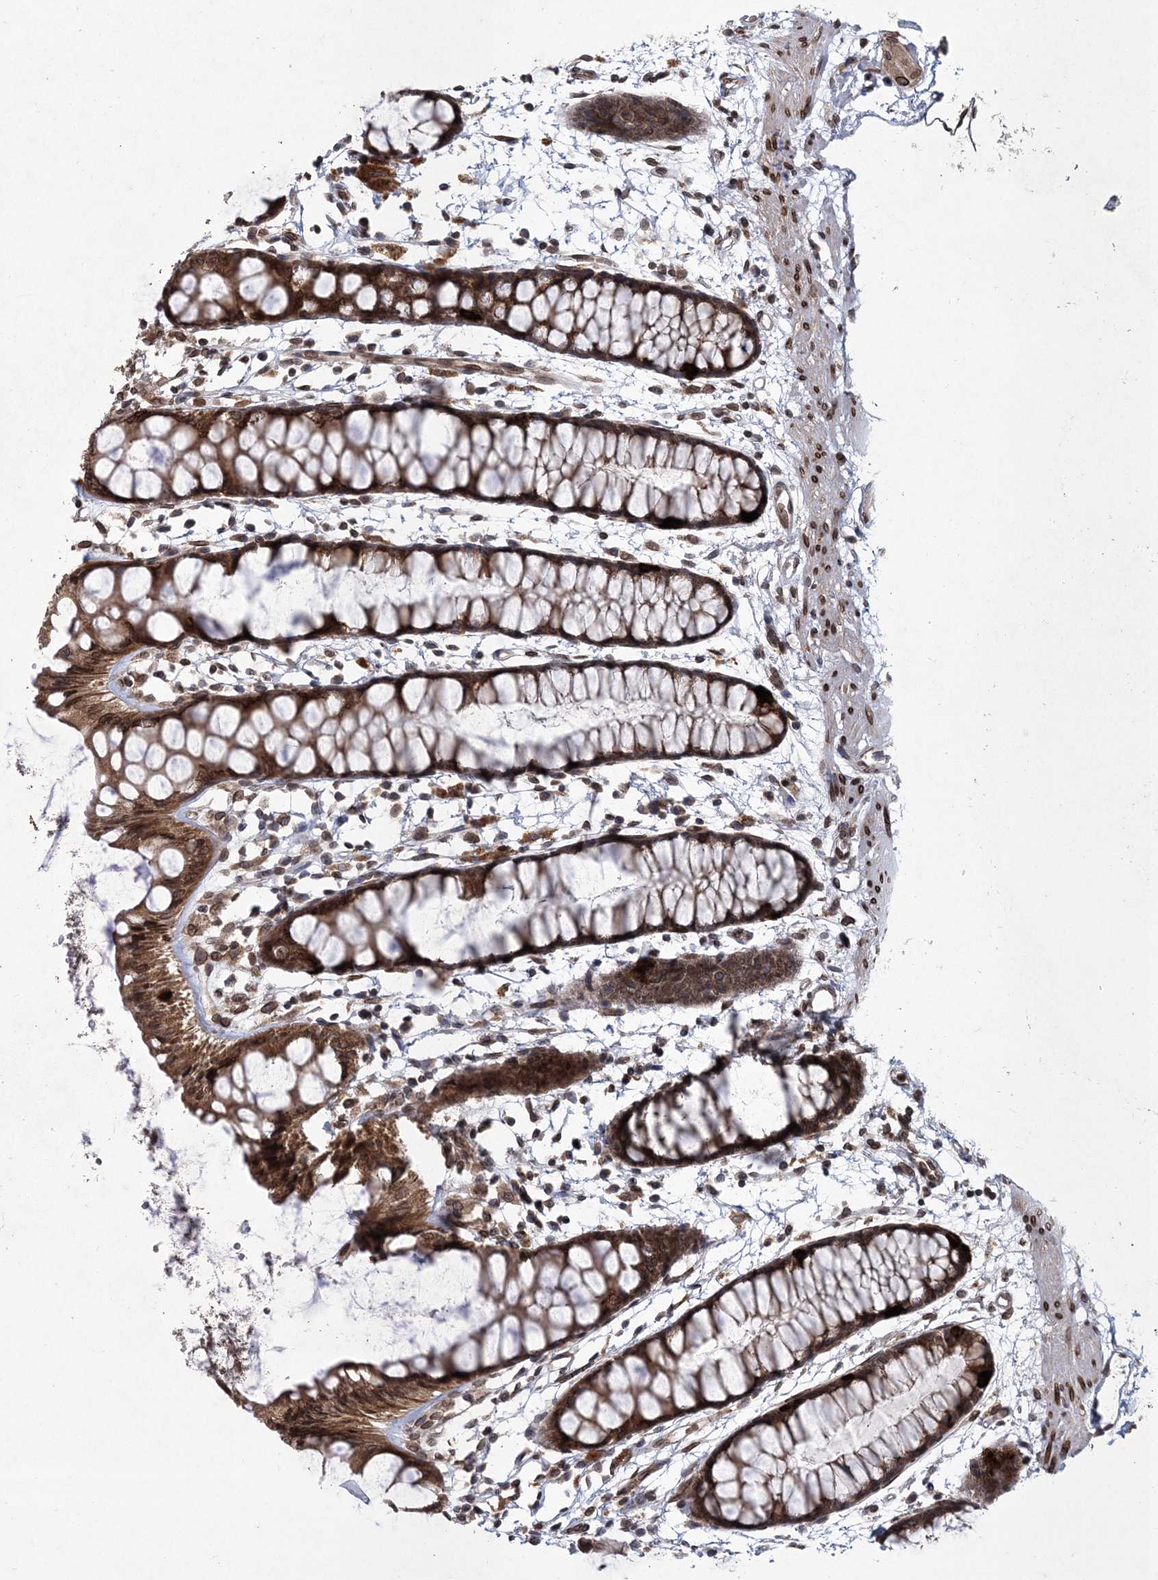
{"staining": {"intensity": "strong", "quantity": ">75%", "location": "cytoplasmic/membranous,nuclear"}, "tissue": "rectum", "cell_type": "Glandular cells", "image_type": "normal", "snomed": [{"axis": "morphology", "description": "Normal tissue, NOS"}, {"axis": "topography", "description": "Rectum"}], "caption": "This is a histology image of immunohistochemistry staining of benign rectum, which shows strong positivity in the cytoplasmic/membranous,nuclear of glandular cells.", "gene": "DNAJC27", "patient": {"sex": "female", "age": 66}}